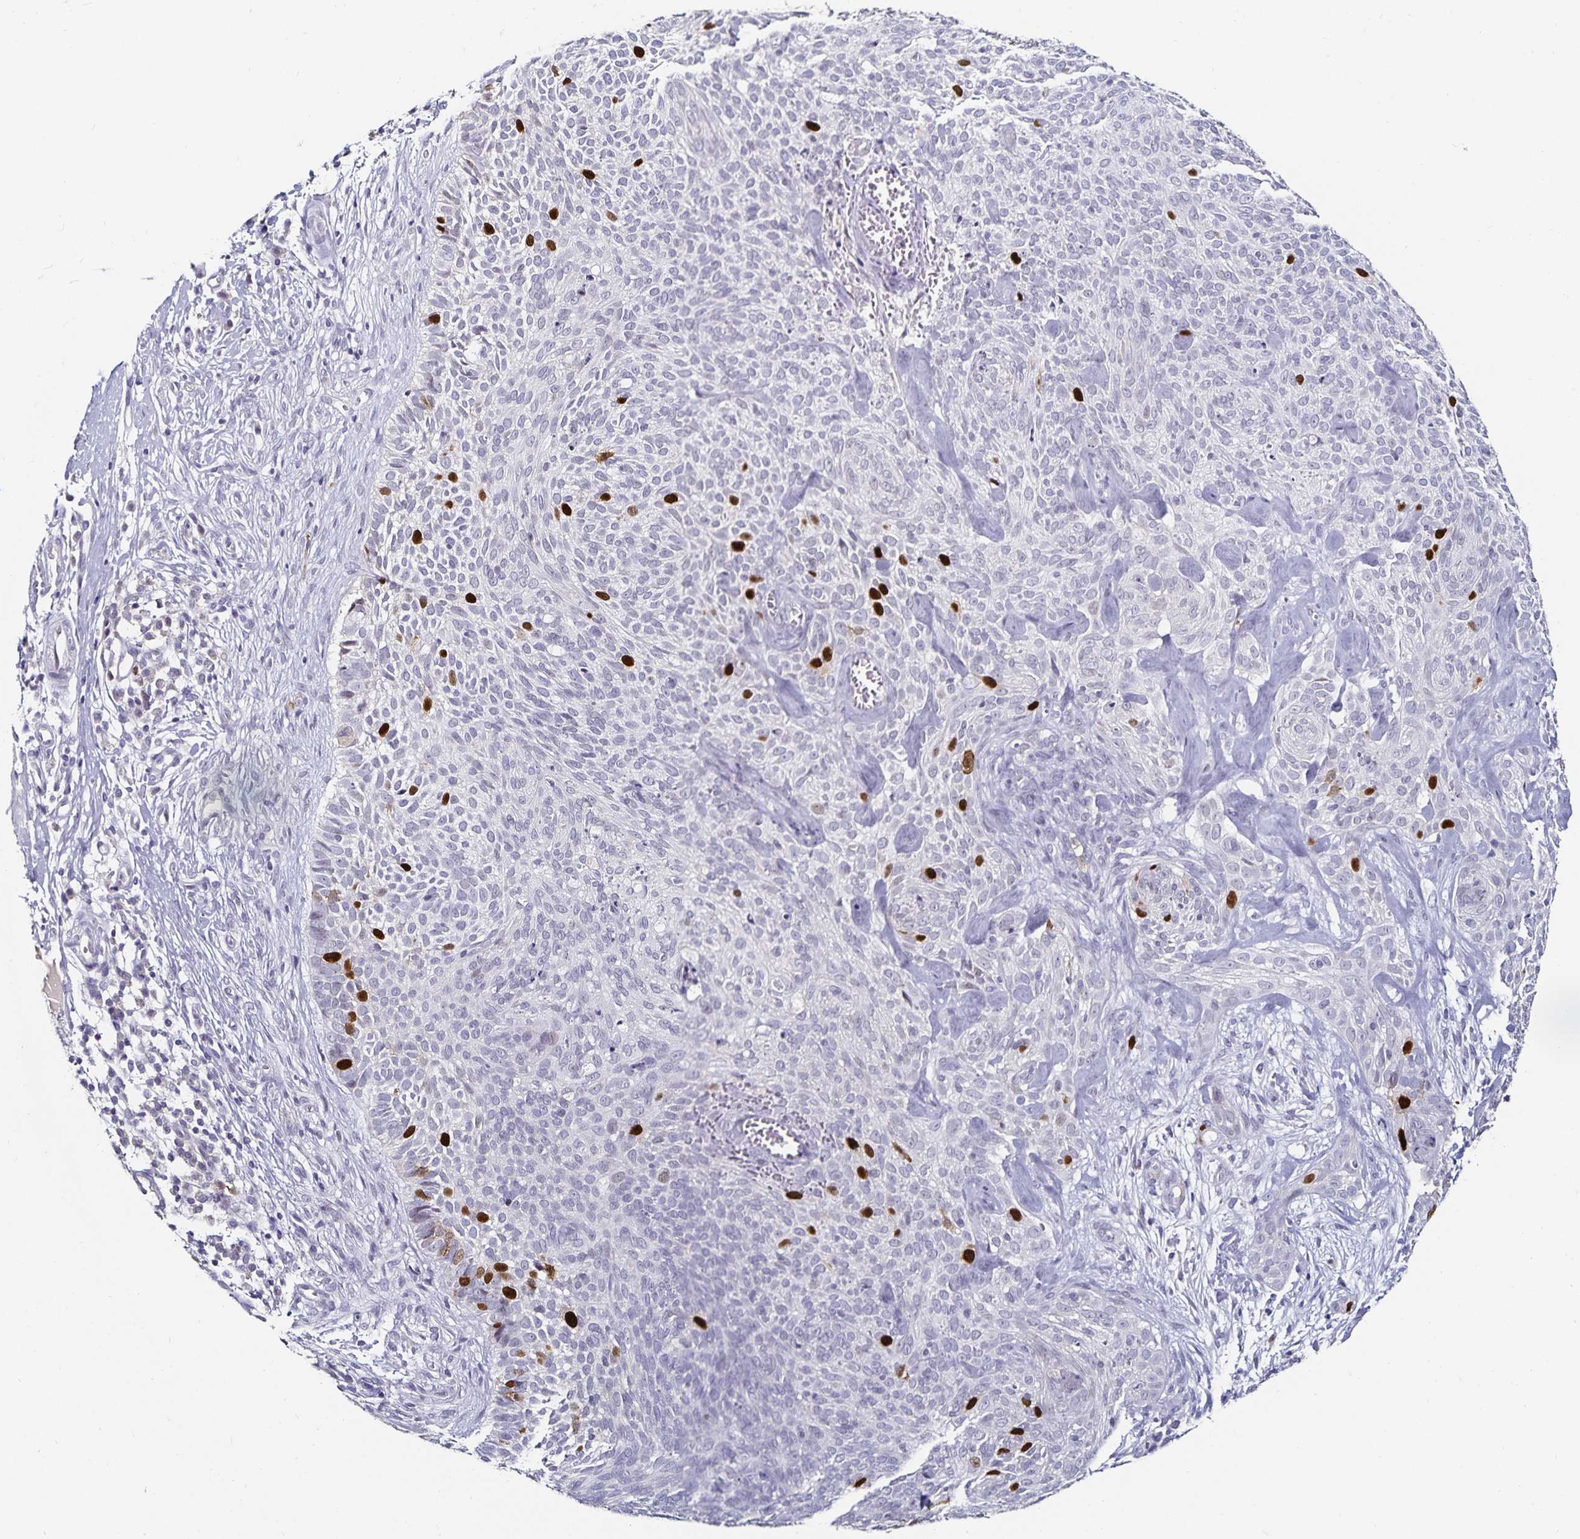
{"staining": {"intensity": "strong", "quantity": "<25%", "location": "nuclear"}, "tissue": "skin cancer", "cell_type": "Tumor cells", "image_type": "cancer", "snomed": [{"axis": "morphology", "description": "Basal cell carcinoma"}, {"axis": "topography", "description": "Skin"}, {"axis": "topography", "description": "Skin of face"}], "caption": "There is medium levels of strong nuclear expression in tumor cells of skin cancer, as demonstrated by immunohistochemical staining (brown color).", "gene": "ANLN", "patient": {"sex": "female", "age": 82}}